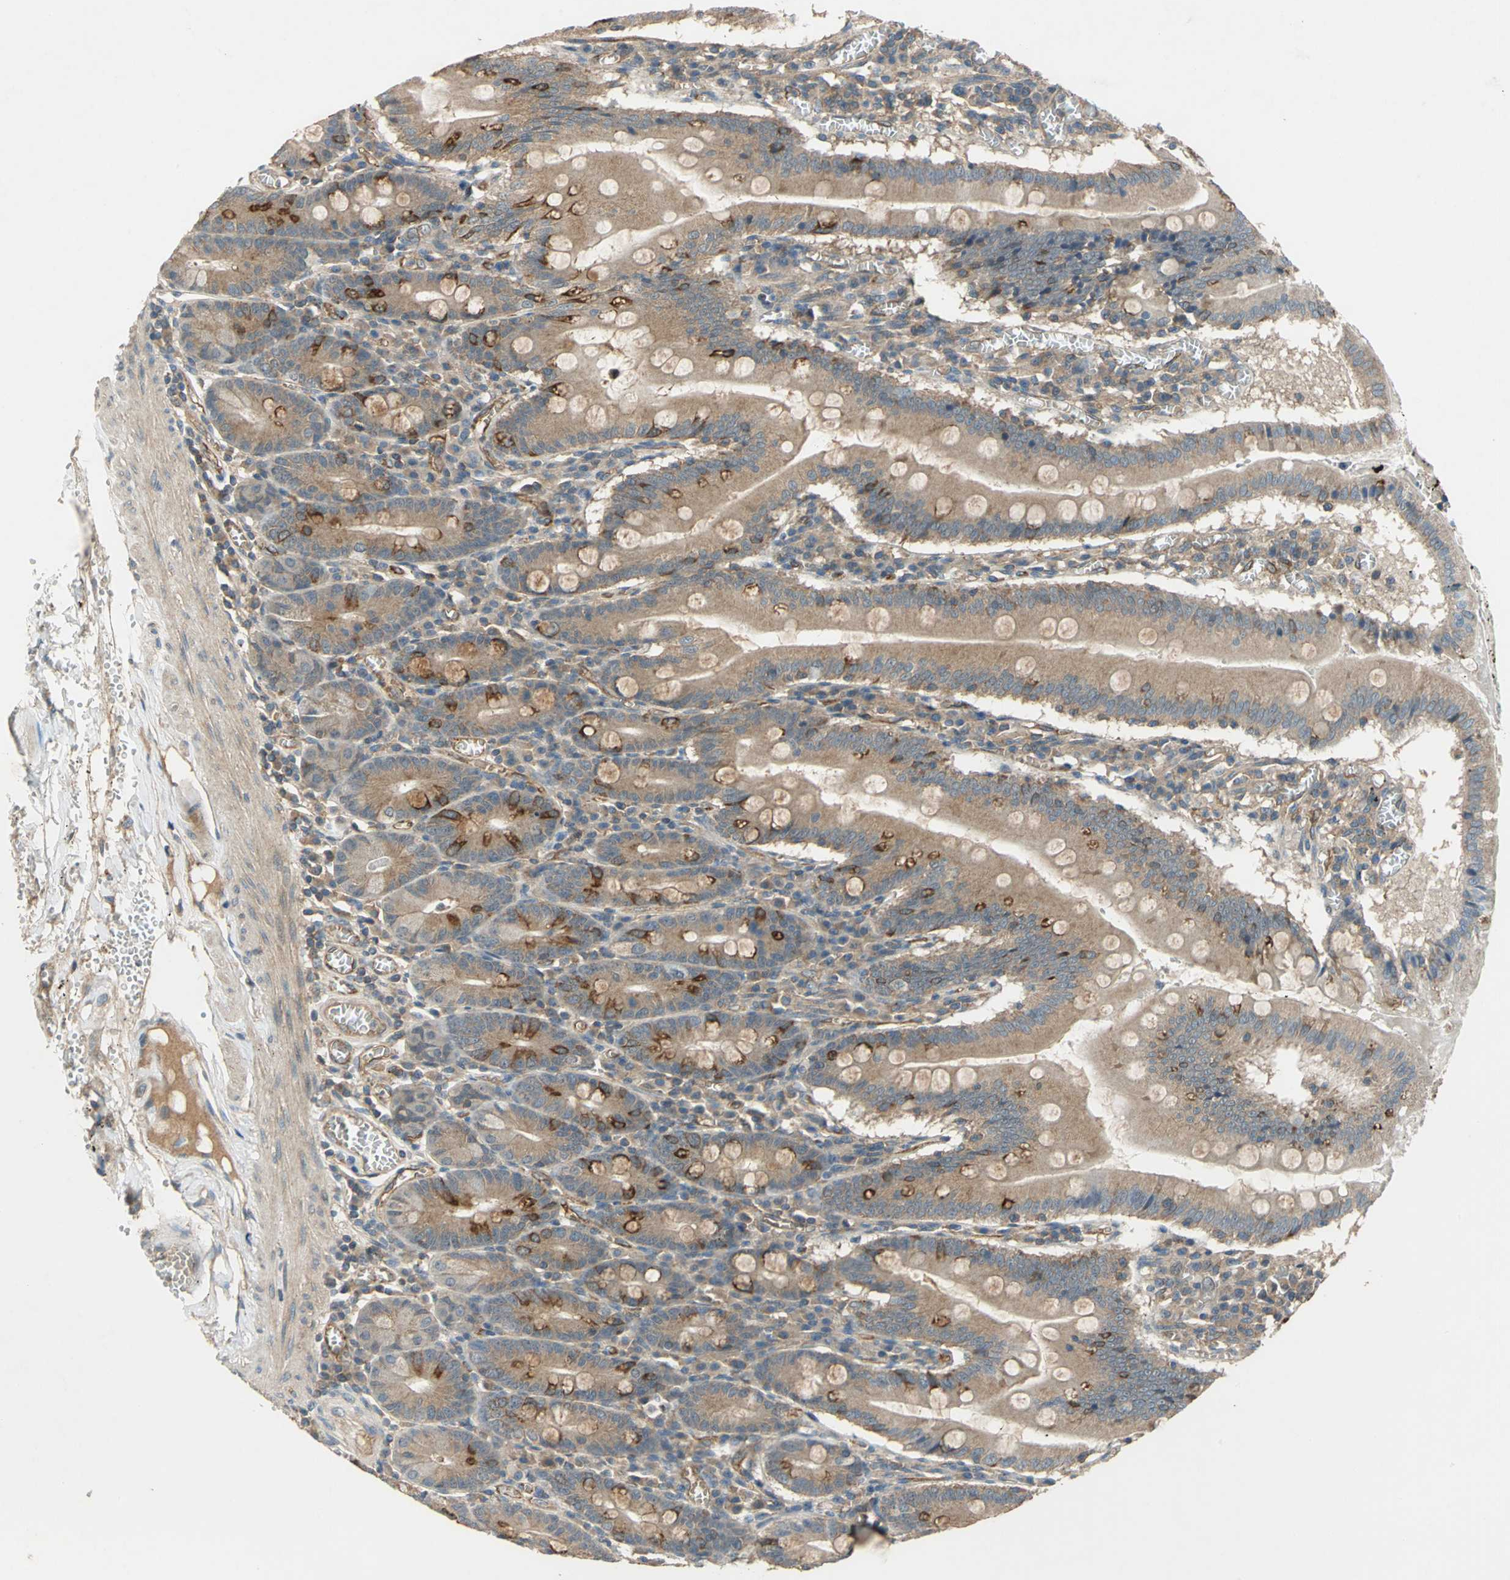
{"staining": {"intensity": "moderate", "quantity": ">75%", "location": "cytoplasmic/membranous"}, "tissue": "small intestine", "cell_type": "Glandular cells", "image_type": "normal", "snomed": [{"axis": "morphology", "description": "Normal tissue, NOS"}, {"axis": "topography", "description": "Small intestine"}], "caption": "Immunohistochemical staining of normal human small intestine exhibits >75% levels of moderate cytoplasmic/membranous protein positivity in approximately >75% of glandular cells. The staining was performed using DAB (3,3'-diaminobenzidine) to visualize the protein expression in brown, while the nuclei were stained in blue with hematoxylin (Magnification: 20x).", "gene": "EMCN", "patient": {"sex": "male", "age": 71}}